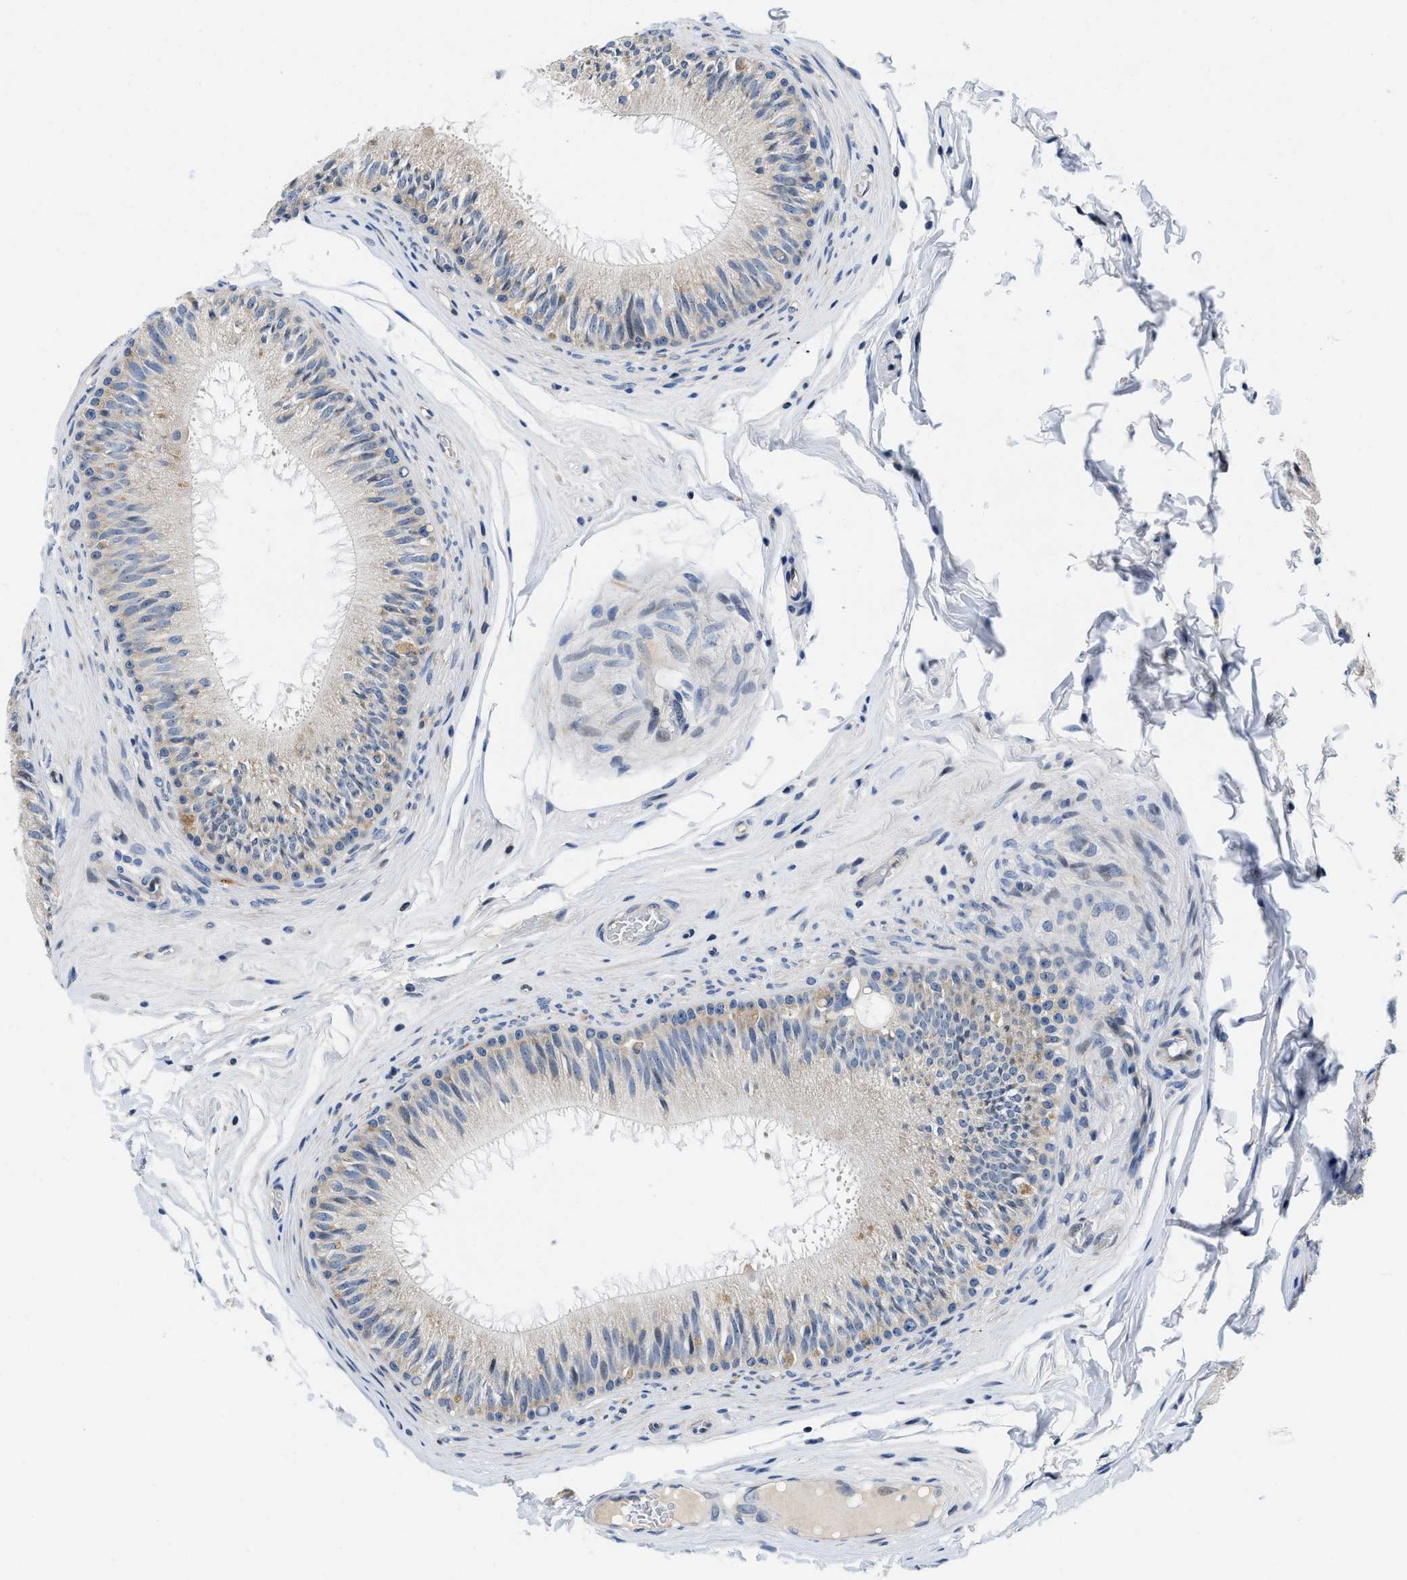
{"staining": {"intensity": "weak", "quantity": "25%-75%", "location": "cytoplasmic/membranous"}, "tissue": "epididymis", "cell_type": "Glandular cells", "image_type": "normal", "snomed": [{"axis": "morphology", "description": "Normal tissue, NOS"}, {"axis": "topography", "description": "Testis"}, {"axis": "topography", "description": "Epididymis"}], "caption": "Immunohistochemical staining of unremarkable human epididymis displays 25%-75% levels of weak cytoplasmic/membranous protein staining in approximately 25%-75% of glandular cells. Nuclei are stained in blue.", "gene": "IKBKE", "patient": {"sex": "male", "age": 36}}